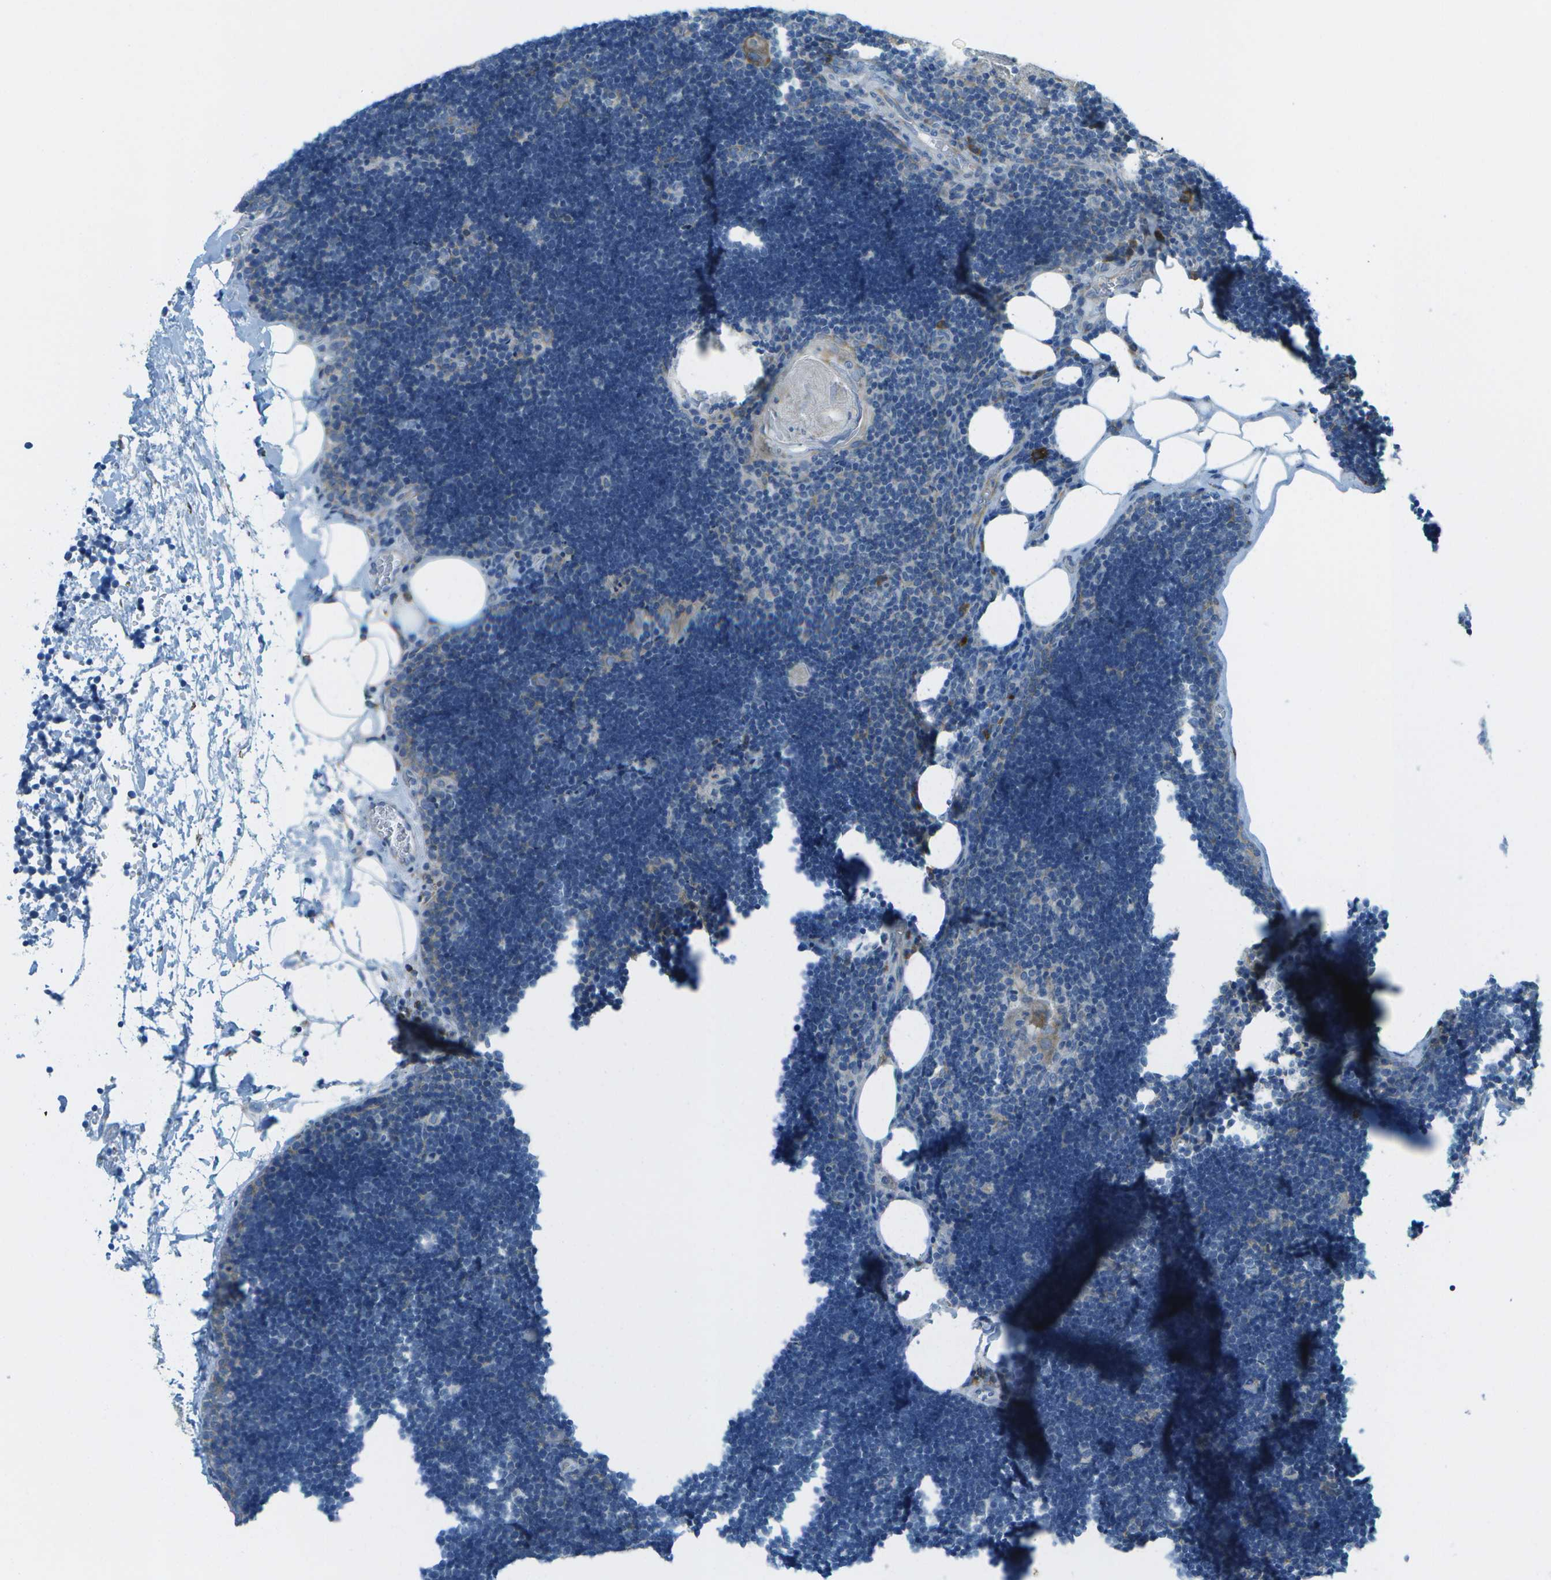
{"staining": {"intensity": "negative", "quantity": "none", "location": "none"}, "tissue": "lymph node", "cell_type": "Germinal center cells", "image_type": "normal", "snomed": [{"axis": "morphology", "description": "Normal tissue, NOS"}, {"axis": "topography", "description": "Lymph node"}], "caption": "This is a image of immunohistochemistry (IHC) staining of normal lymph node, which shows no expression in germinal center cells.", "gene": "KCTD3", "patient": {"sex": "male", "age": 33}}